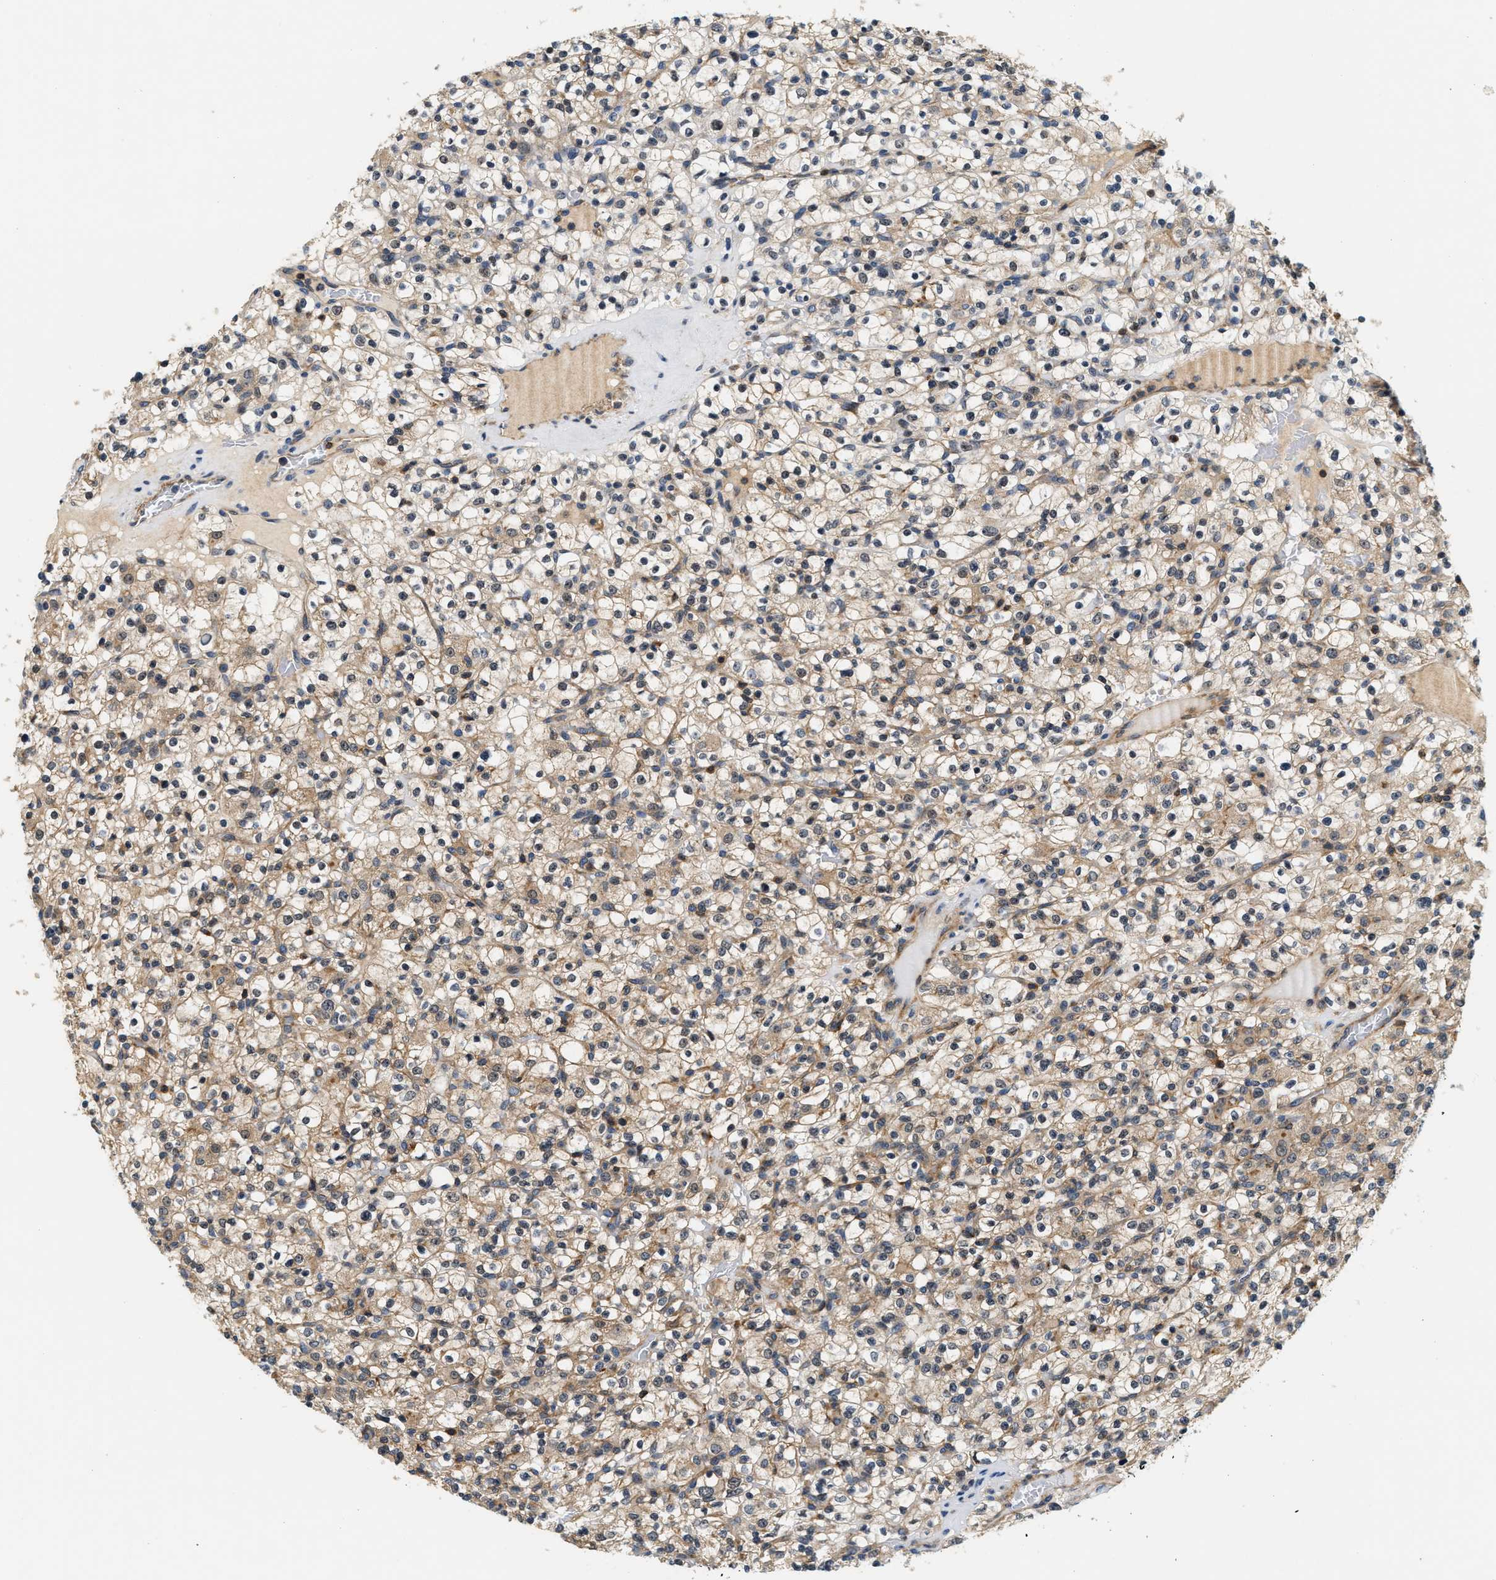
{"staining": {"intensity": "weak", "quantity": ">75%", "location": "cytoplasmic/membranous"}, "tissue": "renal cancer", "cell_type": "Tumor cells", "image_type": "cancer", "snomed": [{"axis": "morphology", "description": "Normal tissue, NOS"}, {"axis": "morphology", "description": "Adenocarcinoma, NOS"}, {"axis": "topography", "description": "Kidney"}], "caption": "Immunohistochemistry (IHC) histopathology image of neoplastic tissue: human renal adenocarcinoma stained using IHC demonstrates low levels of weak protein expression localized specifically in the cytoplasmic/membranous of tumor cells, appearing as a cytoplasmic/membranous brown color.", "gene": "SAMD9", "patient": {"sex": "female", "age": 72}}